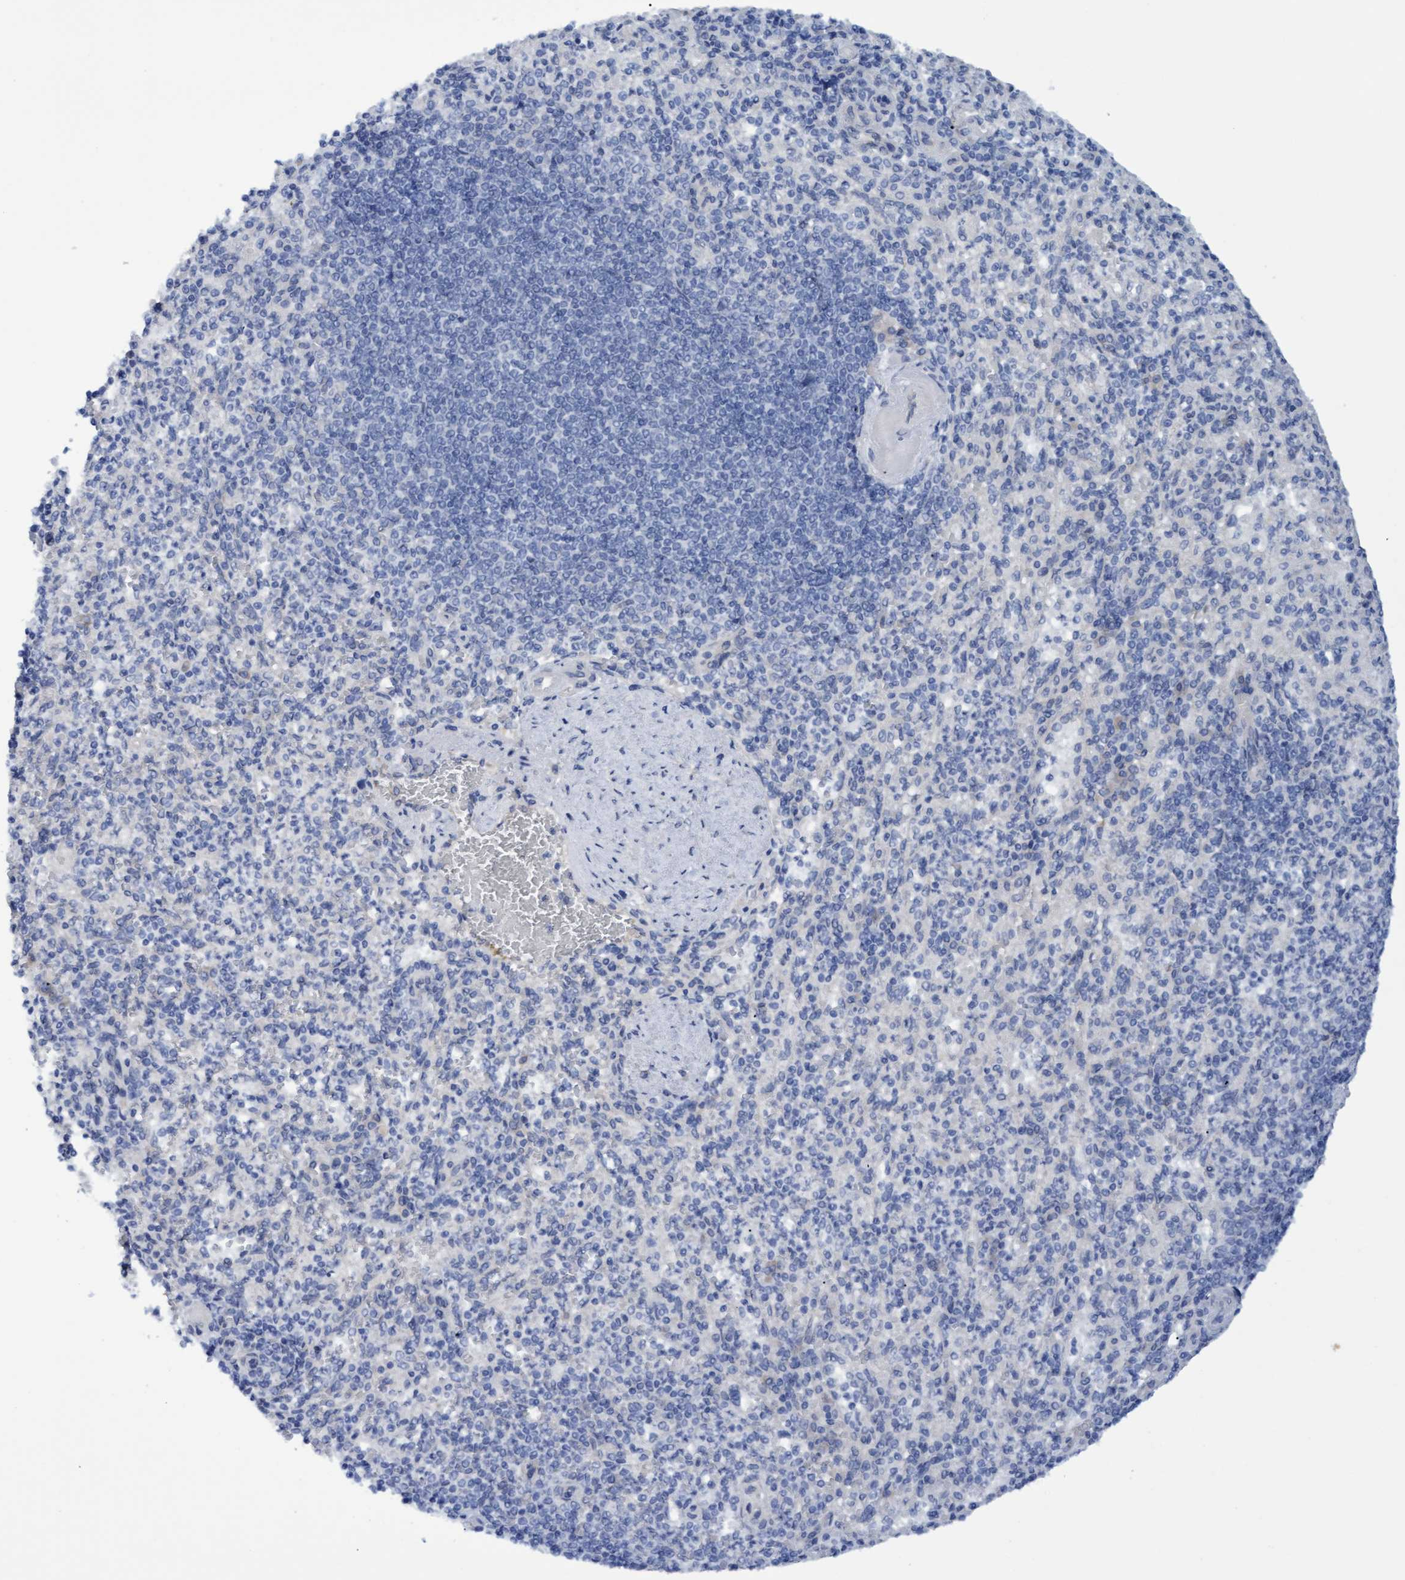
{"staining": {"intensity": "negative", "quantity": "none", "location": "none"}, "tissue": "spleen", "cell_type": "Cells in red pulp", "image_type": "normal", "snomed": [{"axis": "morphology", "description": "Normal tissue, NOS"}, {"axis": "topography", "description": "Spleen"}], "caption": "This is a histopathology image of immunohistochemistry staining of unremarkable spleen, which shows no expression in cells in red pulp. (DAB (3,3'-diaminobenzidine) immunohistochemistry visualized using brightfield microscopy, high magnification).", "gene": "STXBP1", "patient": {"sex": "female", "age": 74}}